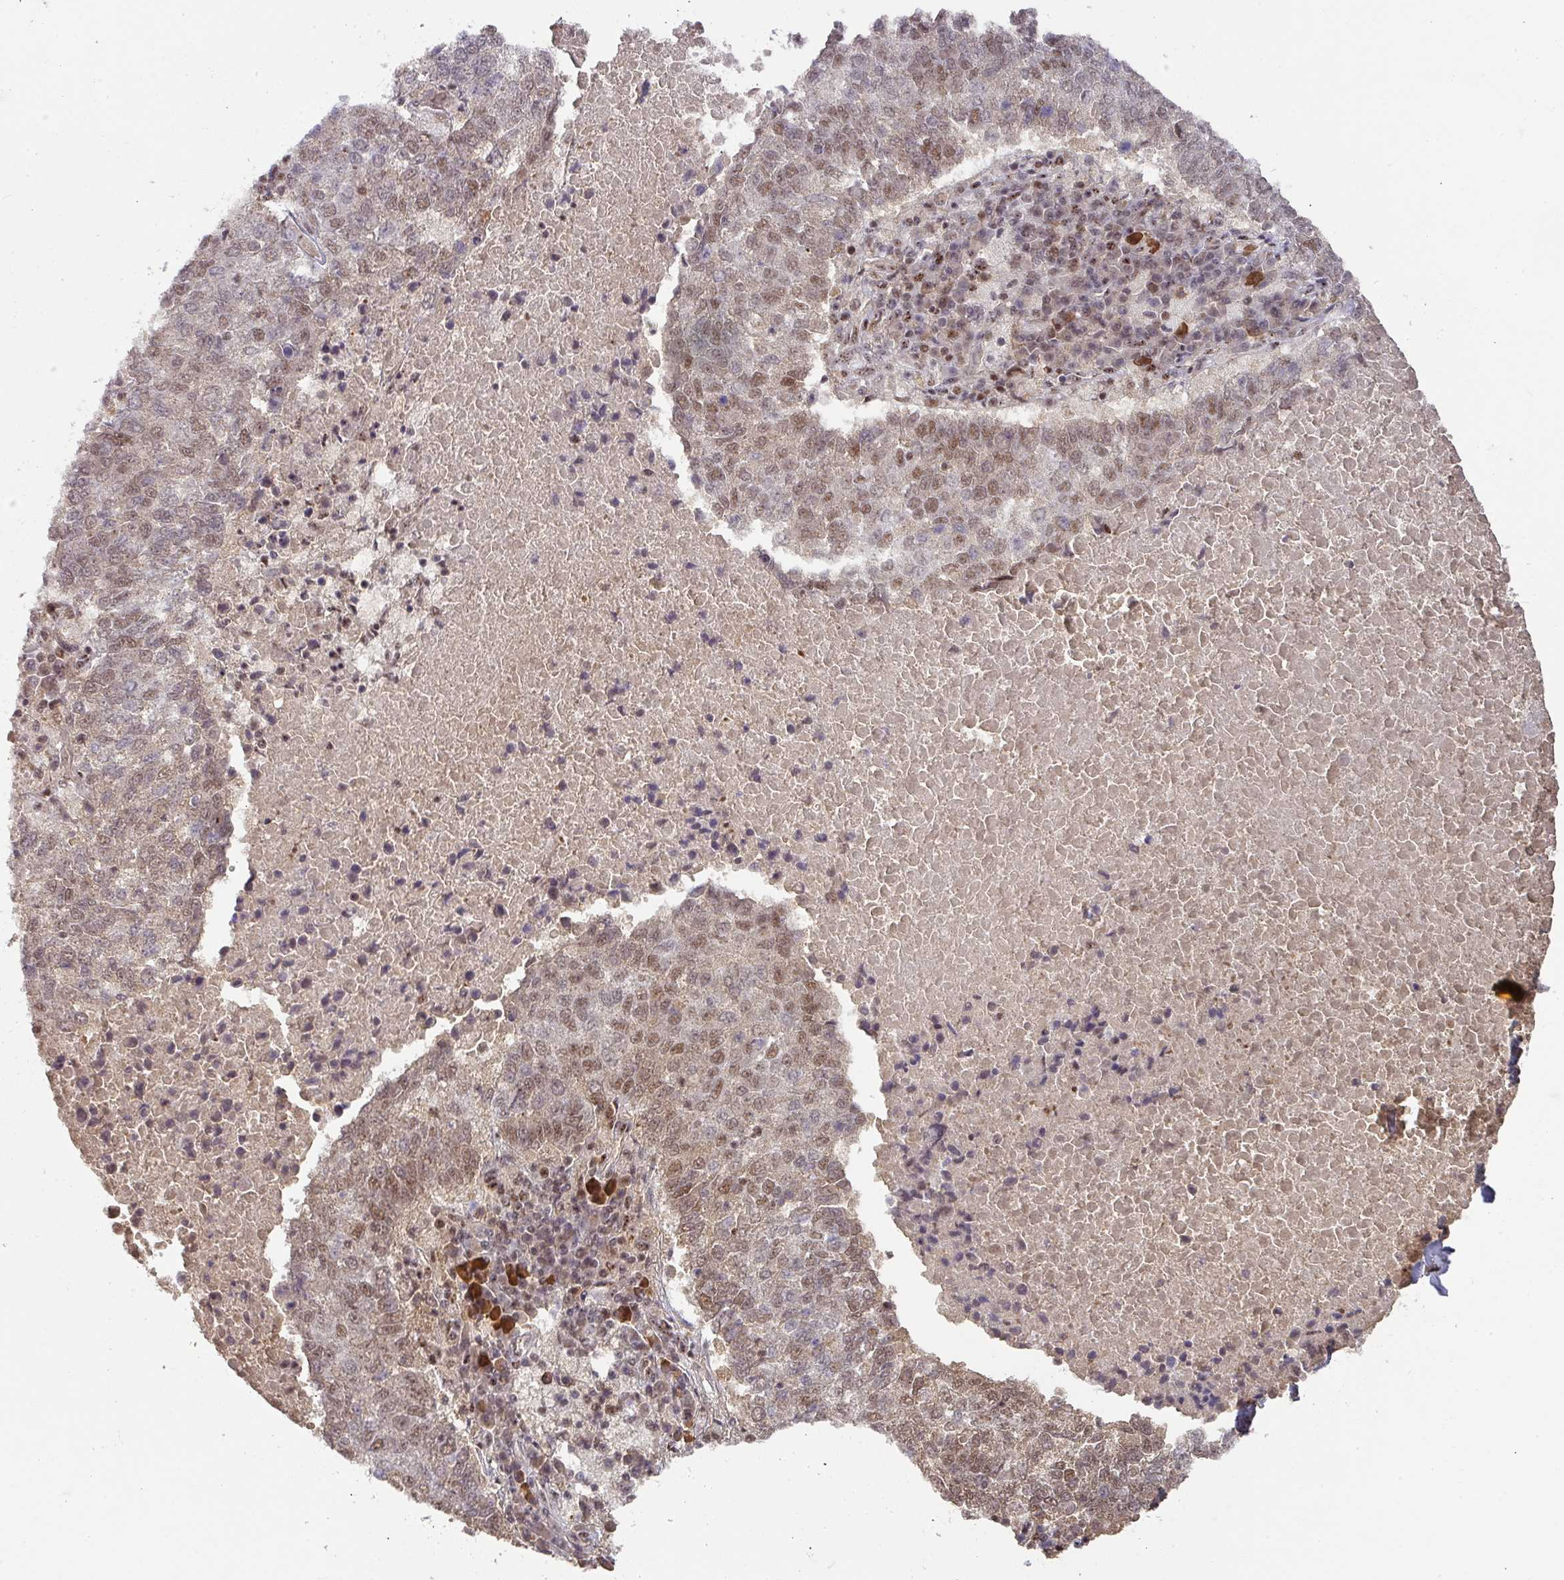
{"staining": {"intensity": "weak", "quantity": "25%-75%", "location": "cytoplasmic/membranous,nuclear"}, "tissue": "lung cancer", "cell_type": "Tumor cells", "image_type": "cancer", "snomed": [{"axis": "morphology", "description": "Squamous cell carcinoma, NOS"}, {"axis": "topography", "description": "Lung"}], "caption": "Immunohistochemistry histopathology image of lung cancer (squamous cell carcinoma) stained for a protein (brown), which exhibits low levels of weak cytoplasmic/membranous and nuclear staining in approximately 25%-75% of tumor cells.", "gene": "RANBP9", "patient": {"sex": "male", "age": 73}}